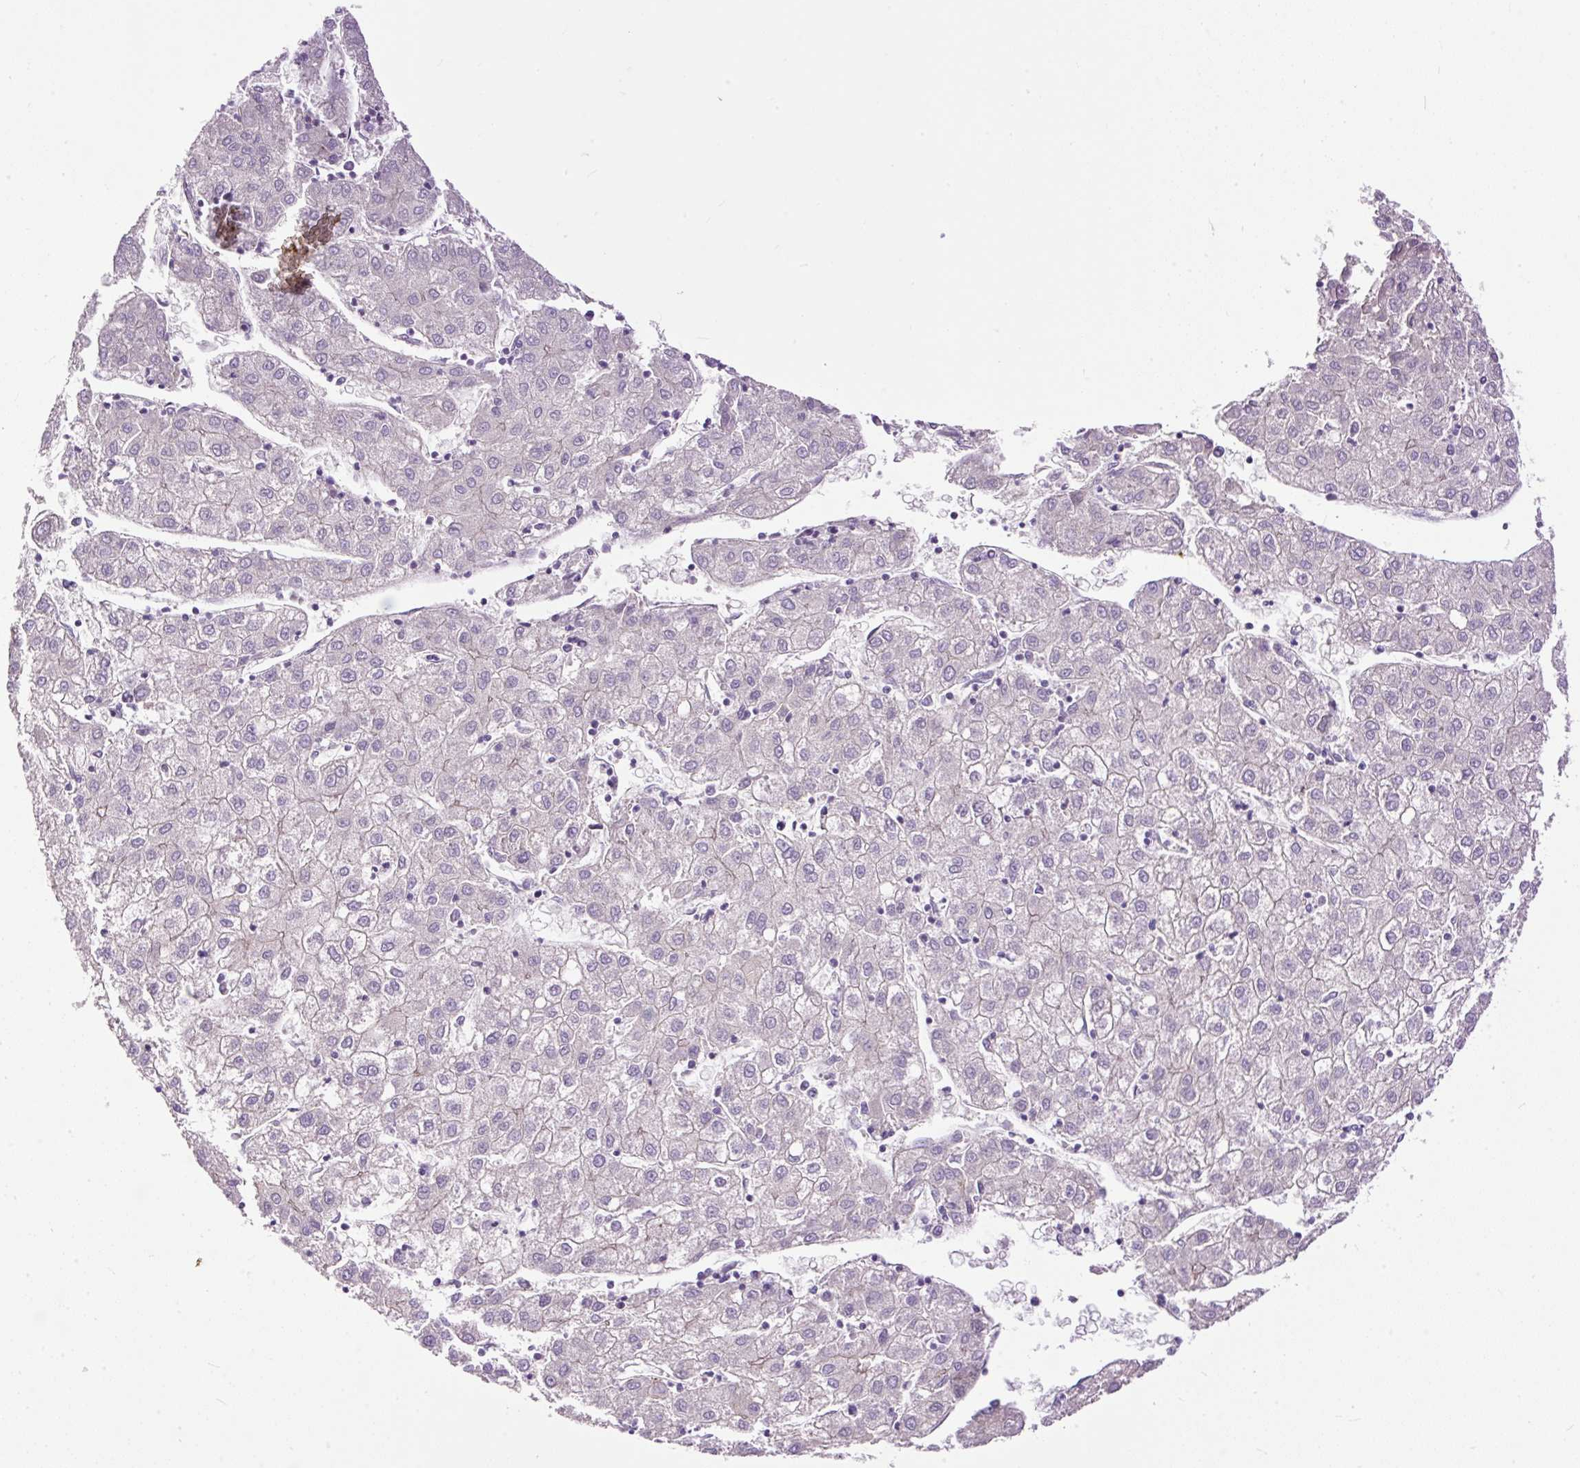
{"staining": {"intensity": "negative", "quantity": "none", "location": "none"}, "tissue": "liver cancer", "cell_type": "Tumor cells", "image_type": "cancer", "snomed": [{"axis": "morphology", "description": "Carcinoma, Hepatocellular, NOS"}, {"axis": "topography", "description": "Liver"}], "caption": "Tumor cells are negative for protein expression in human liver cancer.", "gene": "MAGEB16", "patient": {"sex": "male", "age": 72}}